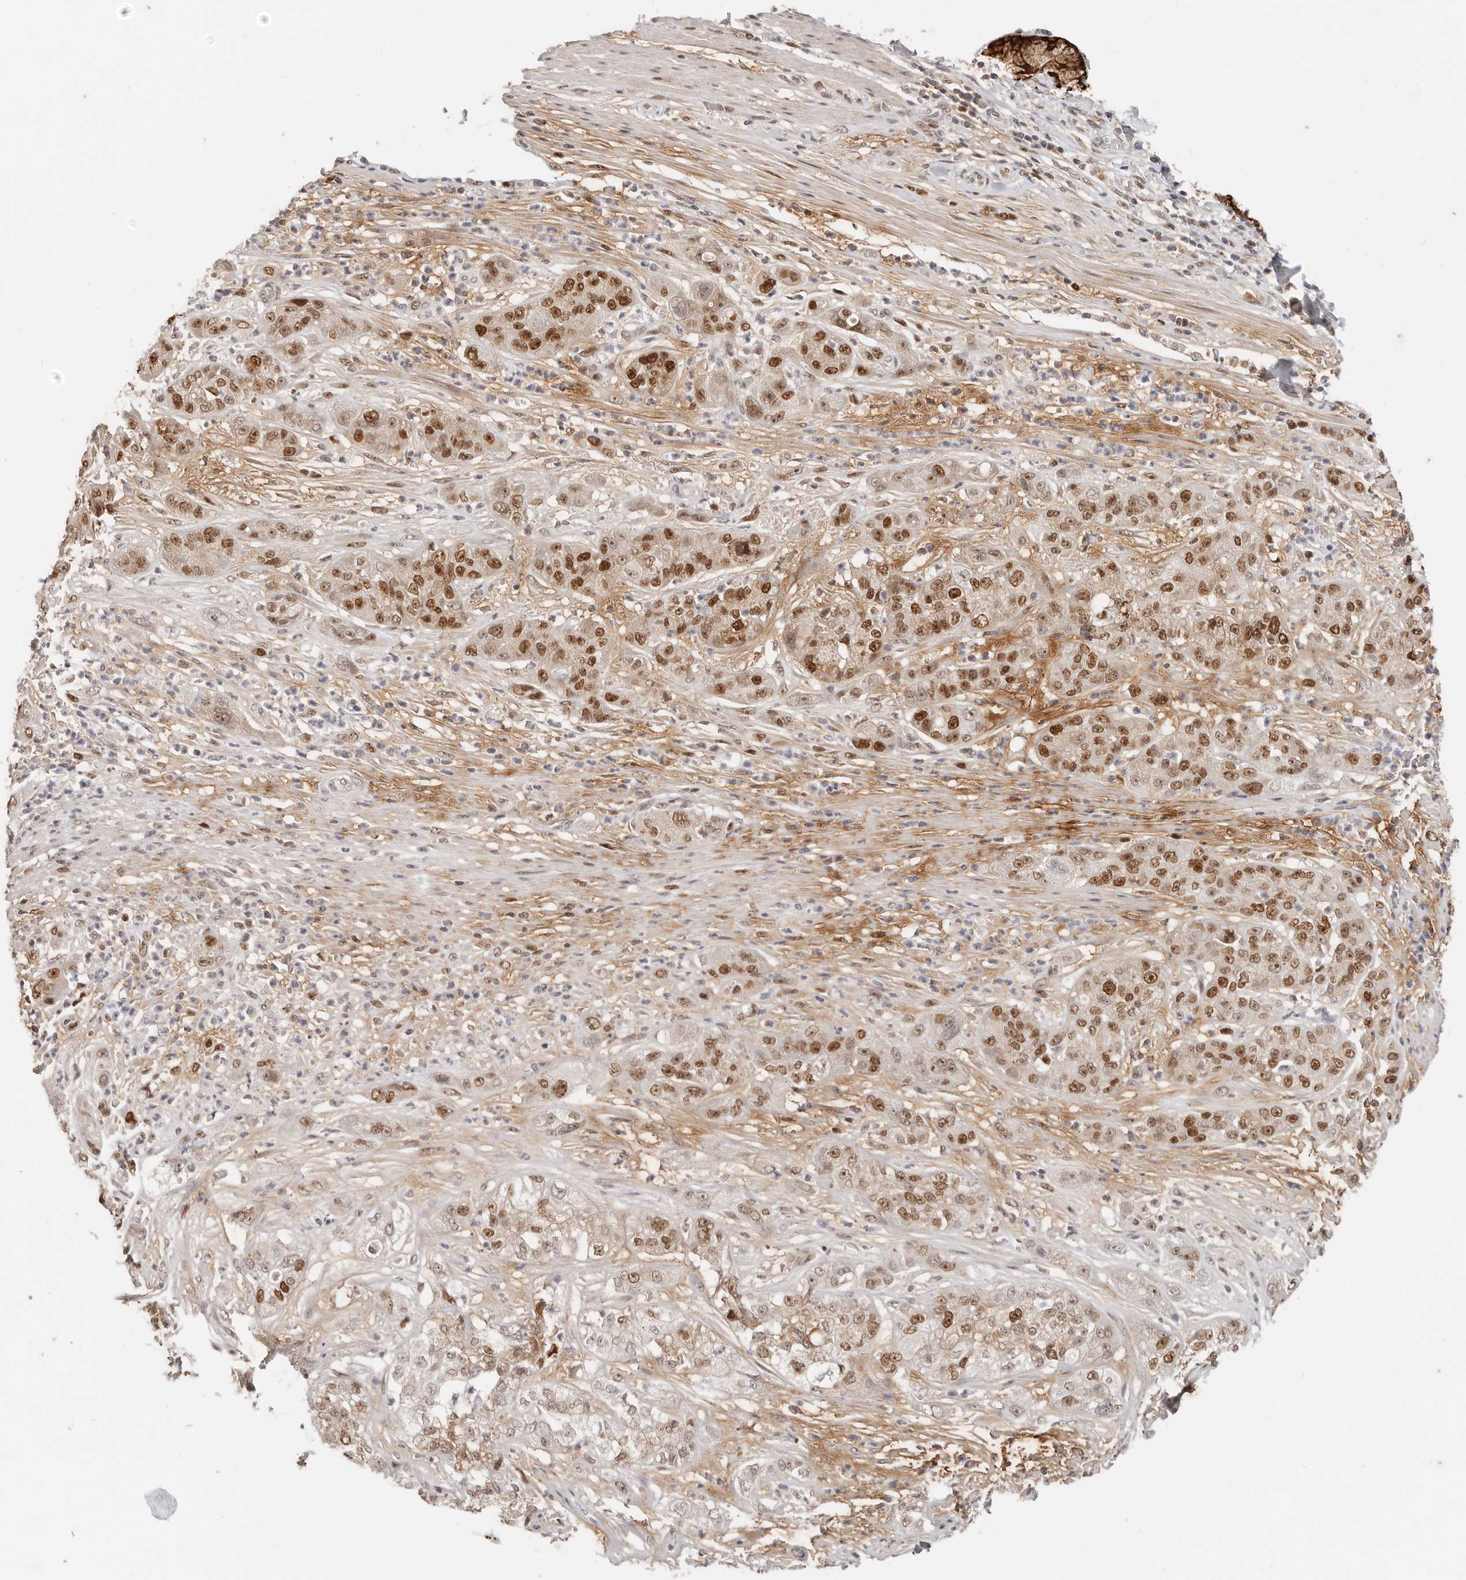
{"staining": {"intensity": "strong", "quantity": ">75%", "location": "nuclear"}, "tissue": "pancreatic cancer", "cell_type": "Tumor cells", "image_type": "cancer", "snomed": [{"axis": "morphology", "description": "Adenocarcinoma, NOS"}, {"axis": "topography", "description": "Pancreas"}], "caption": "Adenocarcinoma (pancreatic) tissue demonstrates strong nuclear positivity in about >75% of tumor cells (IHC, brightfield microscopy, high magnification).", "gene": "RFC2", "patient": {"sex": "female", "age": 78}}